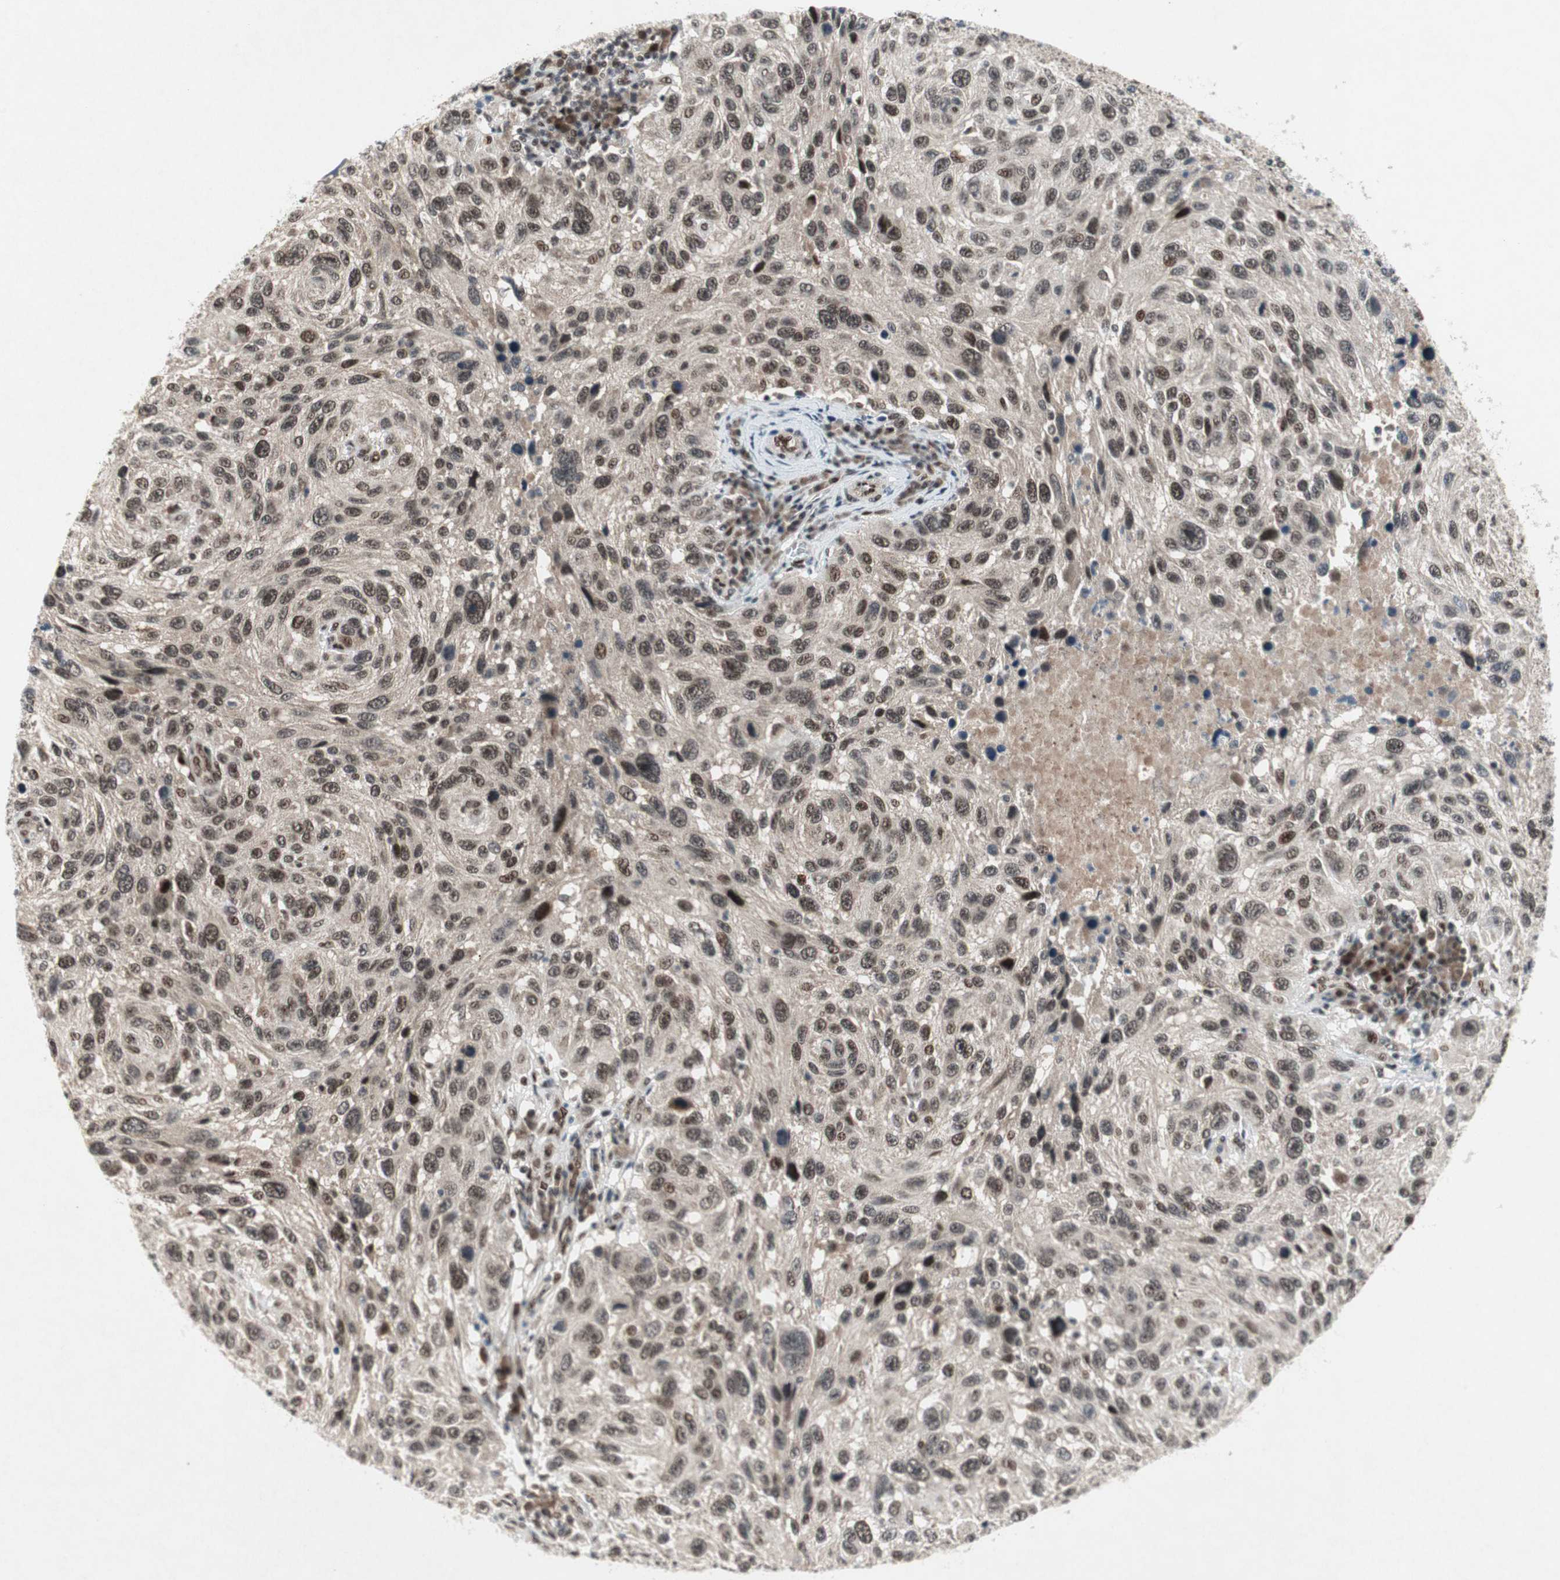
{"staining": {"intensity": "strong", "quantity": ">75%", "location": "nuclear"}, "tissue": "melanoma", "cell_type": "Tumor cells", "image_type": "cancer", "snomed": [{"axis": "morphology", "description": "Malignant melanoma, NOS"}, {"axis": "topography", "description": "Skin"}], "caption": "Malignant melanoma was stained to show a protein in brown. There is high levels of strong nuclear staining in about >75% of tumor cells. (Stains: DAB (3,3'-diaminobenzidine) in brown, nuclei in blue, Microscopy: brightfield microscopy at high magnification).", "gene": "TCF12", "patient": {"sex": "male", "age": 53}}